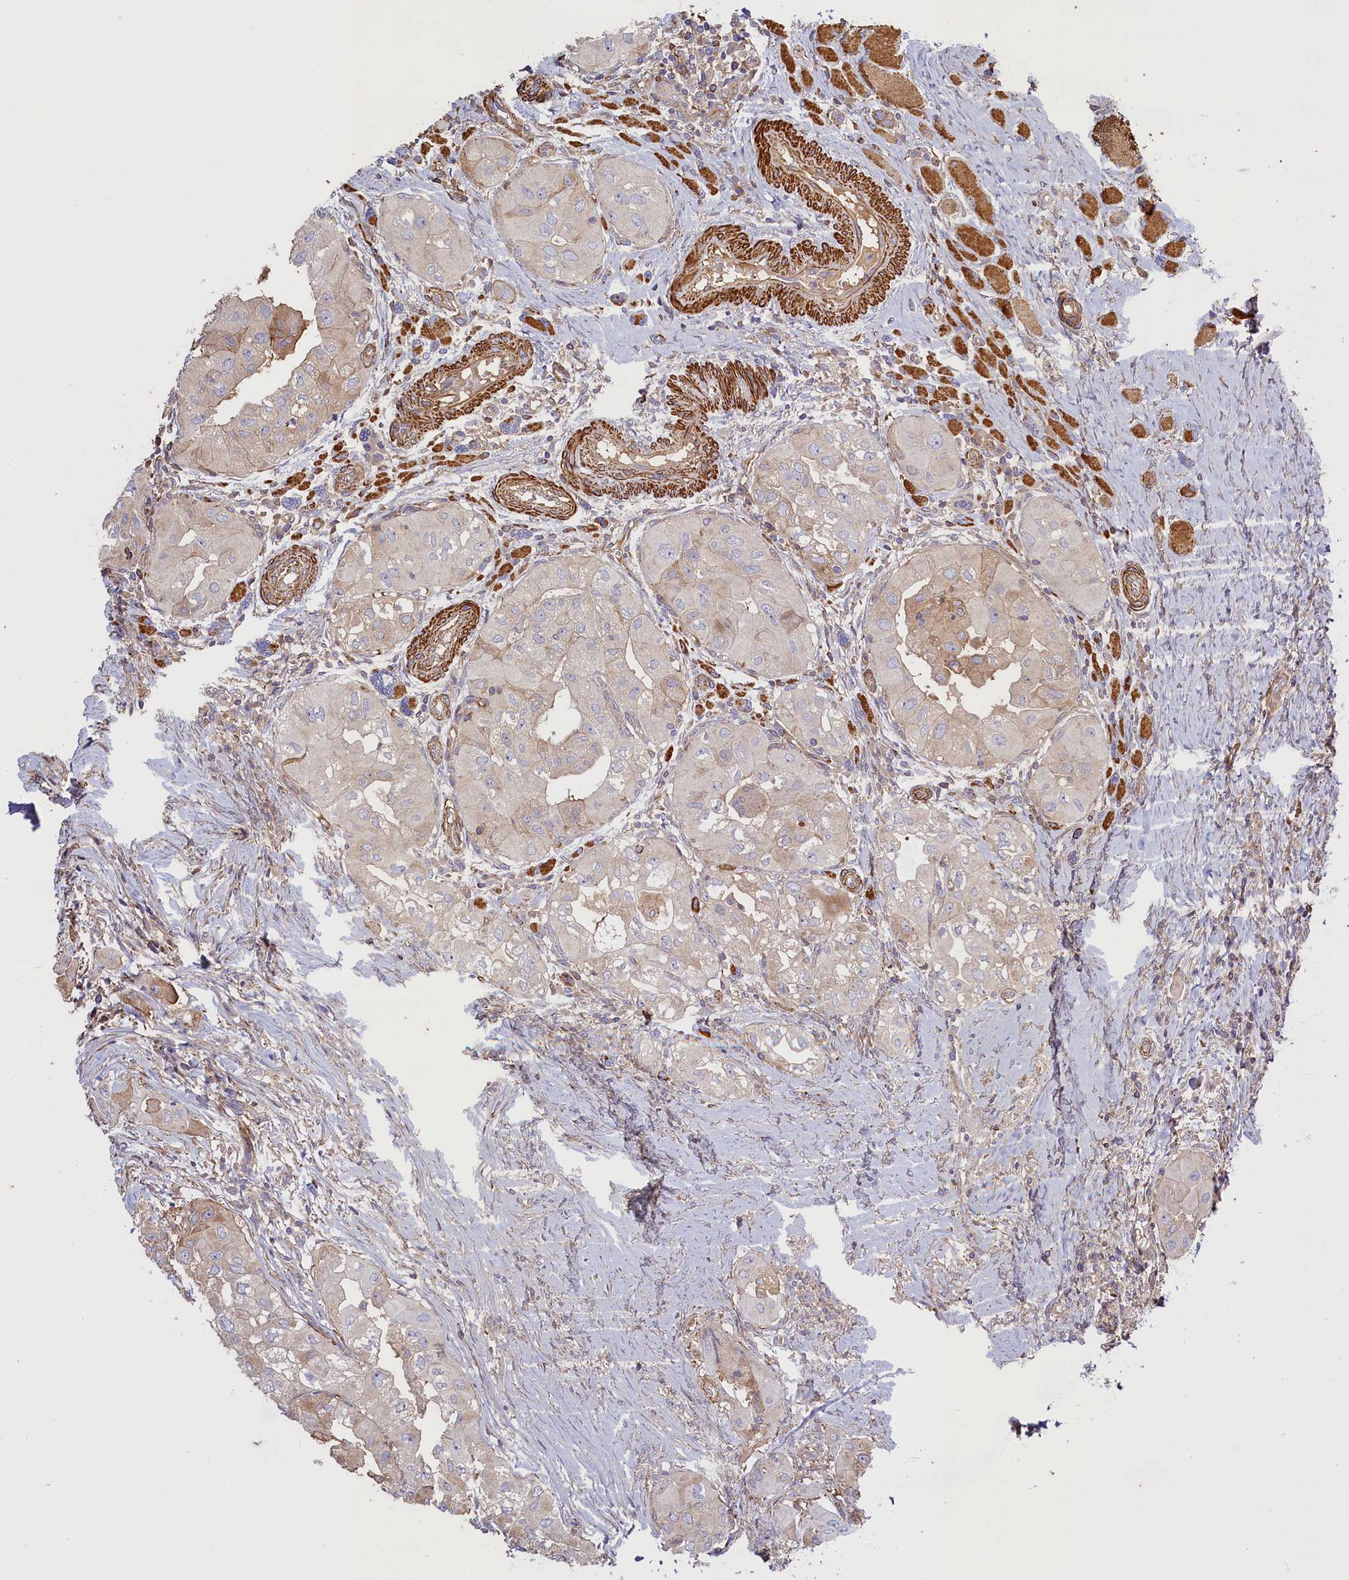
{"staining": {"intensity": "weak", "quantity": "<25%", "location": "cytoplasmic/membranous"}, "tissue": "thyroid cancer", "cell_type": "Tumor cells", "image_type": "cancer", "snomed": [{"axis": "morphology", "description": "Papillary adenocarcinoma, NOS"}, {"axis": "topography", "description": "Thyroid gland"}], "caption": "DAB (3,3'-diaminobenzidine) immunohistochemical staining of human papillary adenocarcinoma (thyroid) displays no significant expression in tumor cells.", "gene": "FUZ", "patient": {"sex": "female", "age": 59}}